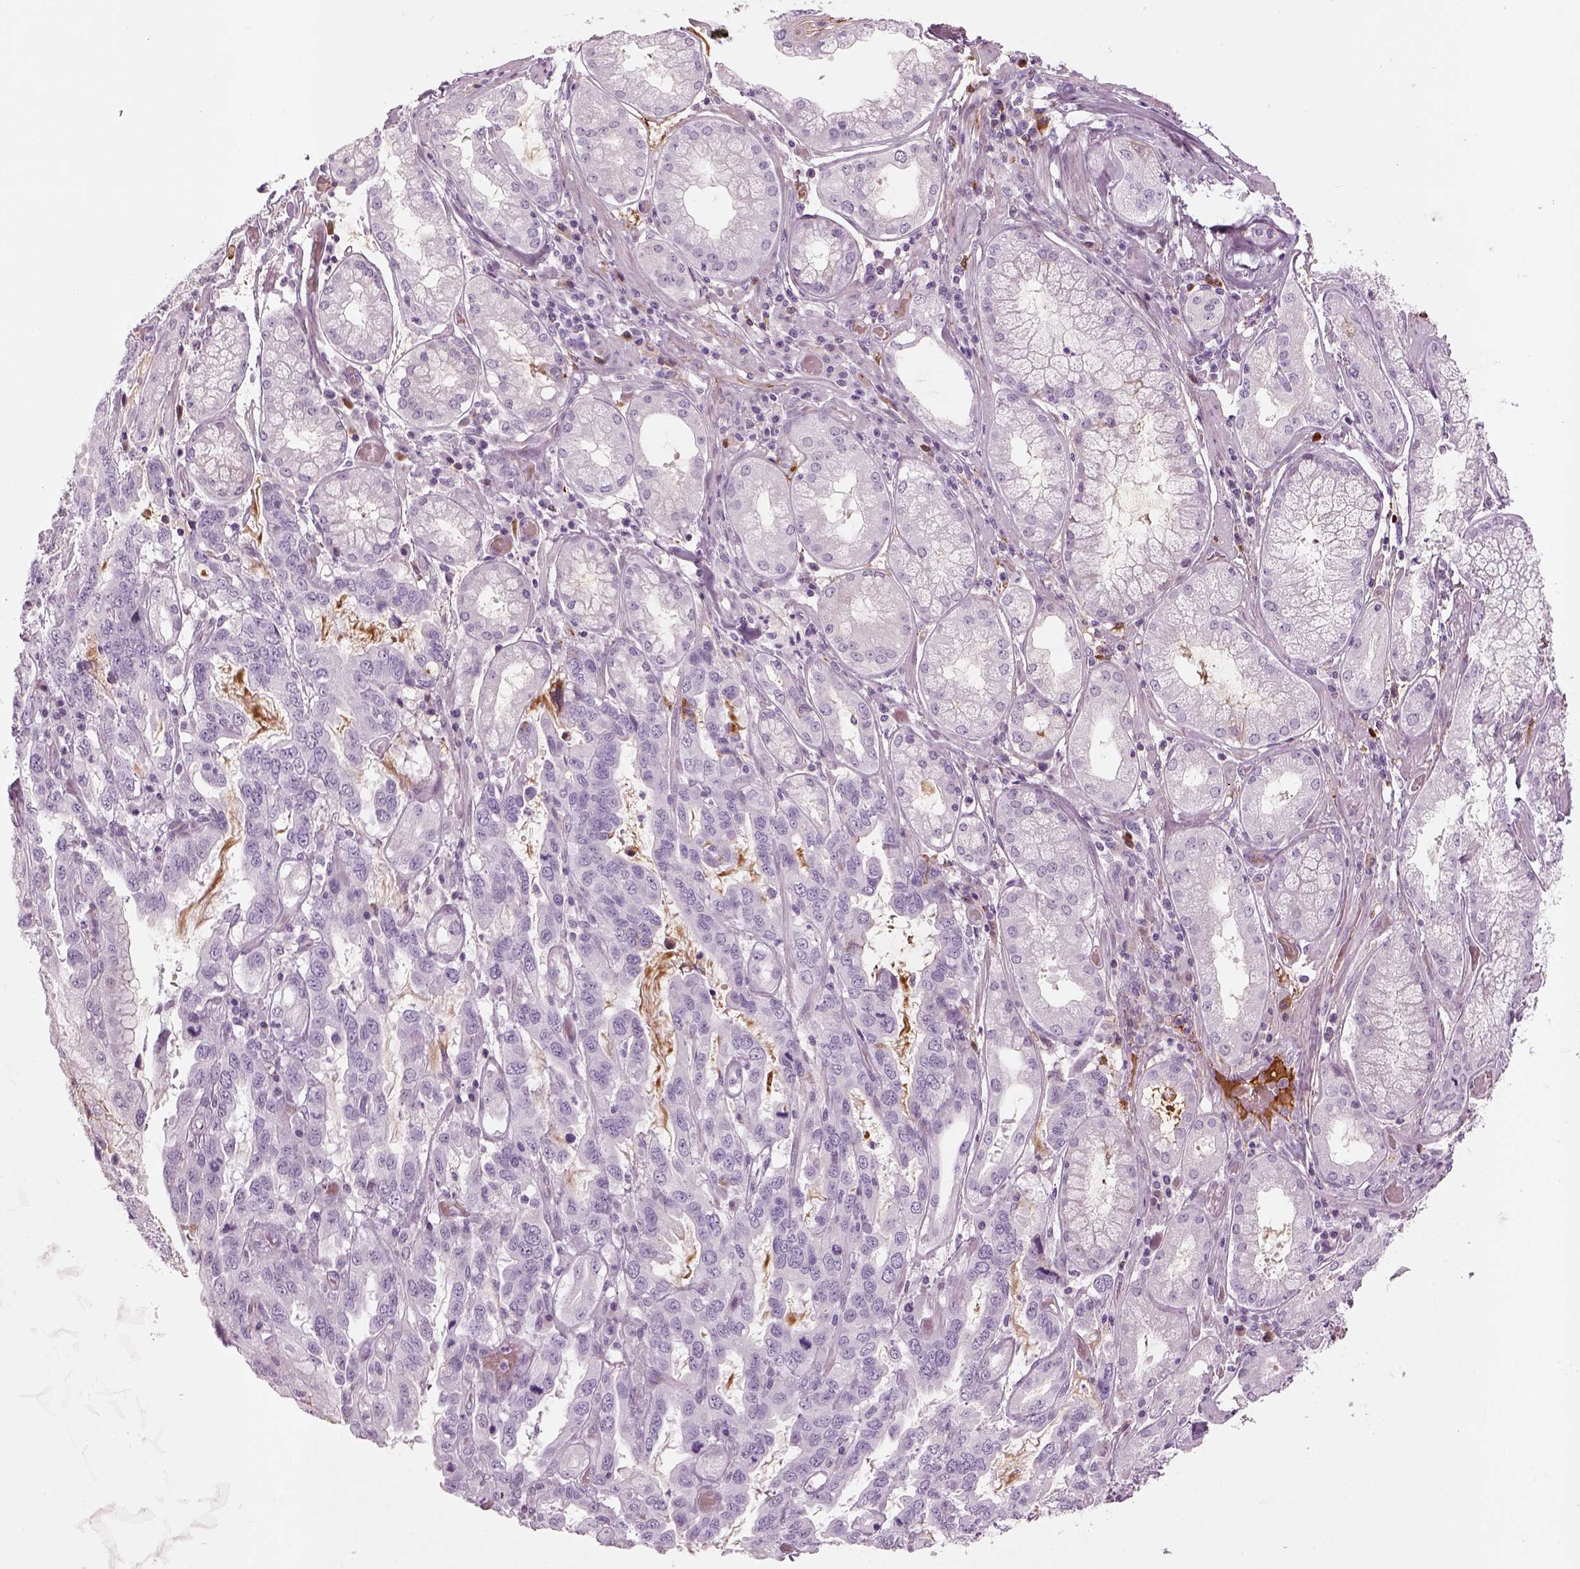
{"staining": {"intensity": "negative", "quantity": "none", "location": "none"}, "tissue": "stomach cancer", "cell_type": "Tumor cells", "image_type": "cancer", "snomed": [{"axis": "morphology", "description": "Adenocarcinoma, NOS"}, {"axis": "topography", "description": "Stomach, lower"}], "caption": "Human stomach cancer stained for a protein using immunohistochemistry (IHC) shows no staining in tumor cells.", "gene": "PABPC1L2B", "patient": {"sex": "female", "age": 76}}